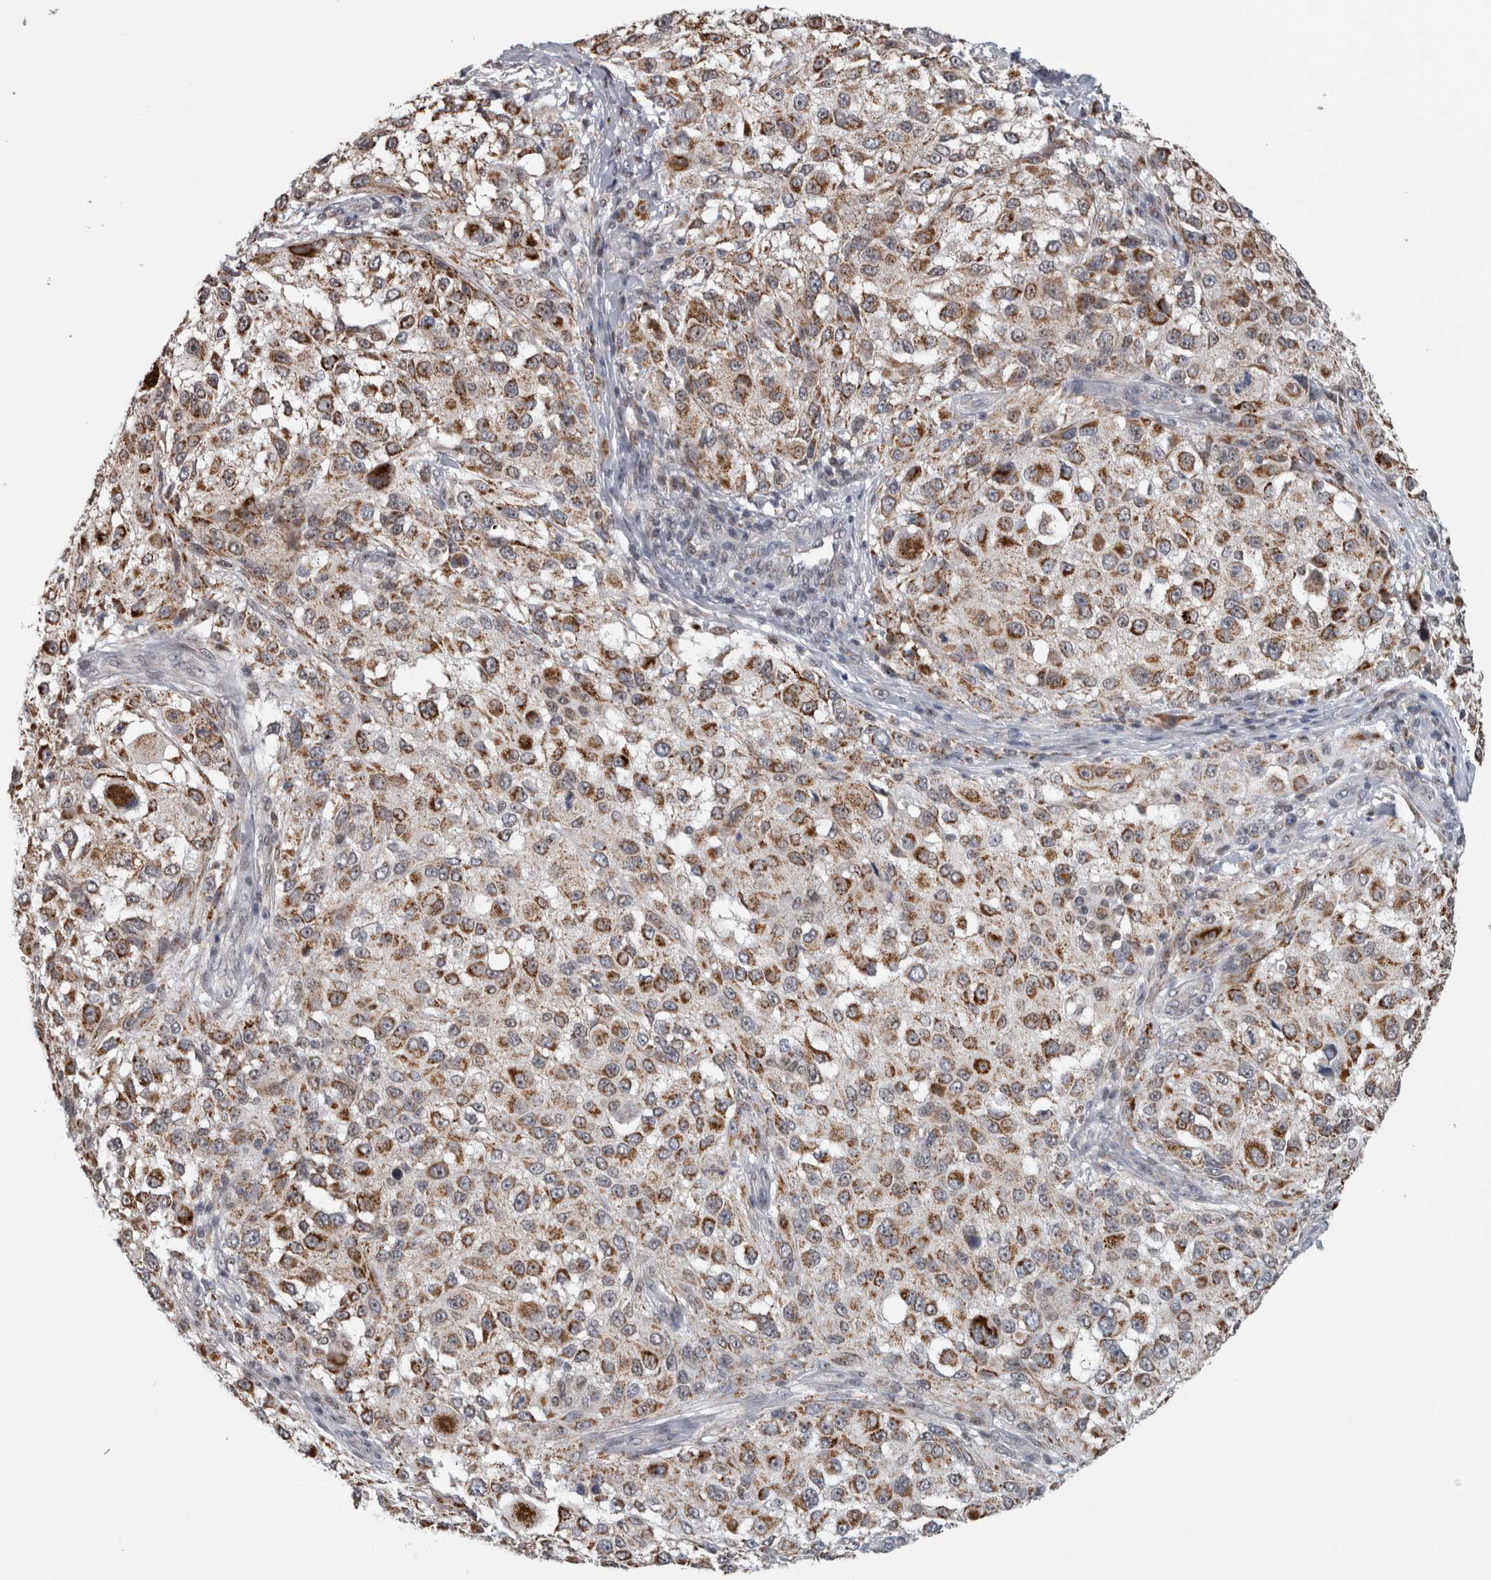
{"staining": {"intensity": "moderate", "quantity": ">75%", "location": "cytoplasmic/membranous"}, "tissue": "melanoma", "cell_type": "Tumor cells", "image_type": "cancer", "snomed": [{"axis": "morphology", "description": "Necrosis, NOS"}, {"axis": "morphology", "description": "Malignant melanoma, NOS"}, {"axis": "topography", "description": "Skin"}], "caption": "Immunohistochemical staining of malignant melanoma demonstrates medium levels of moderate cytoplasmic/membranous protein positivity in about >75% of tumor cells.", "gene": "OR2K2", "patient": {"sex": "female", "age": 87}}